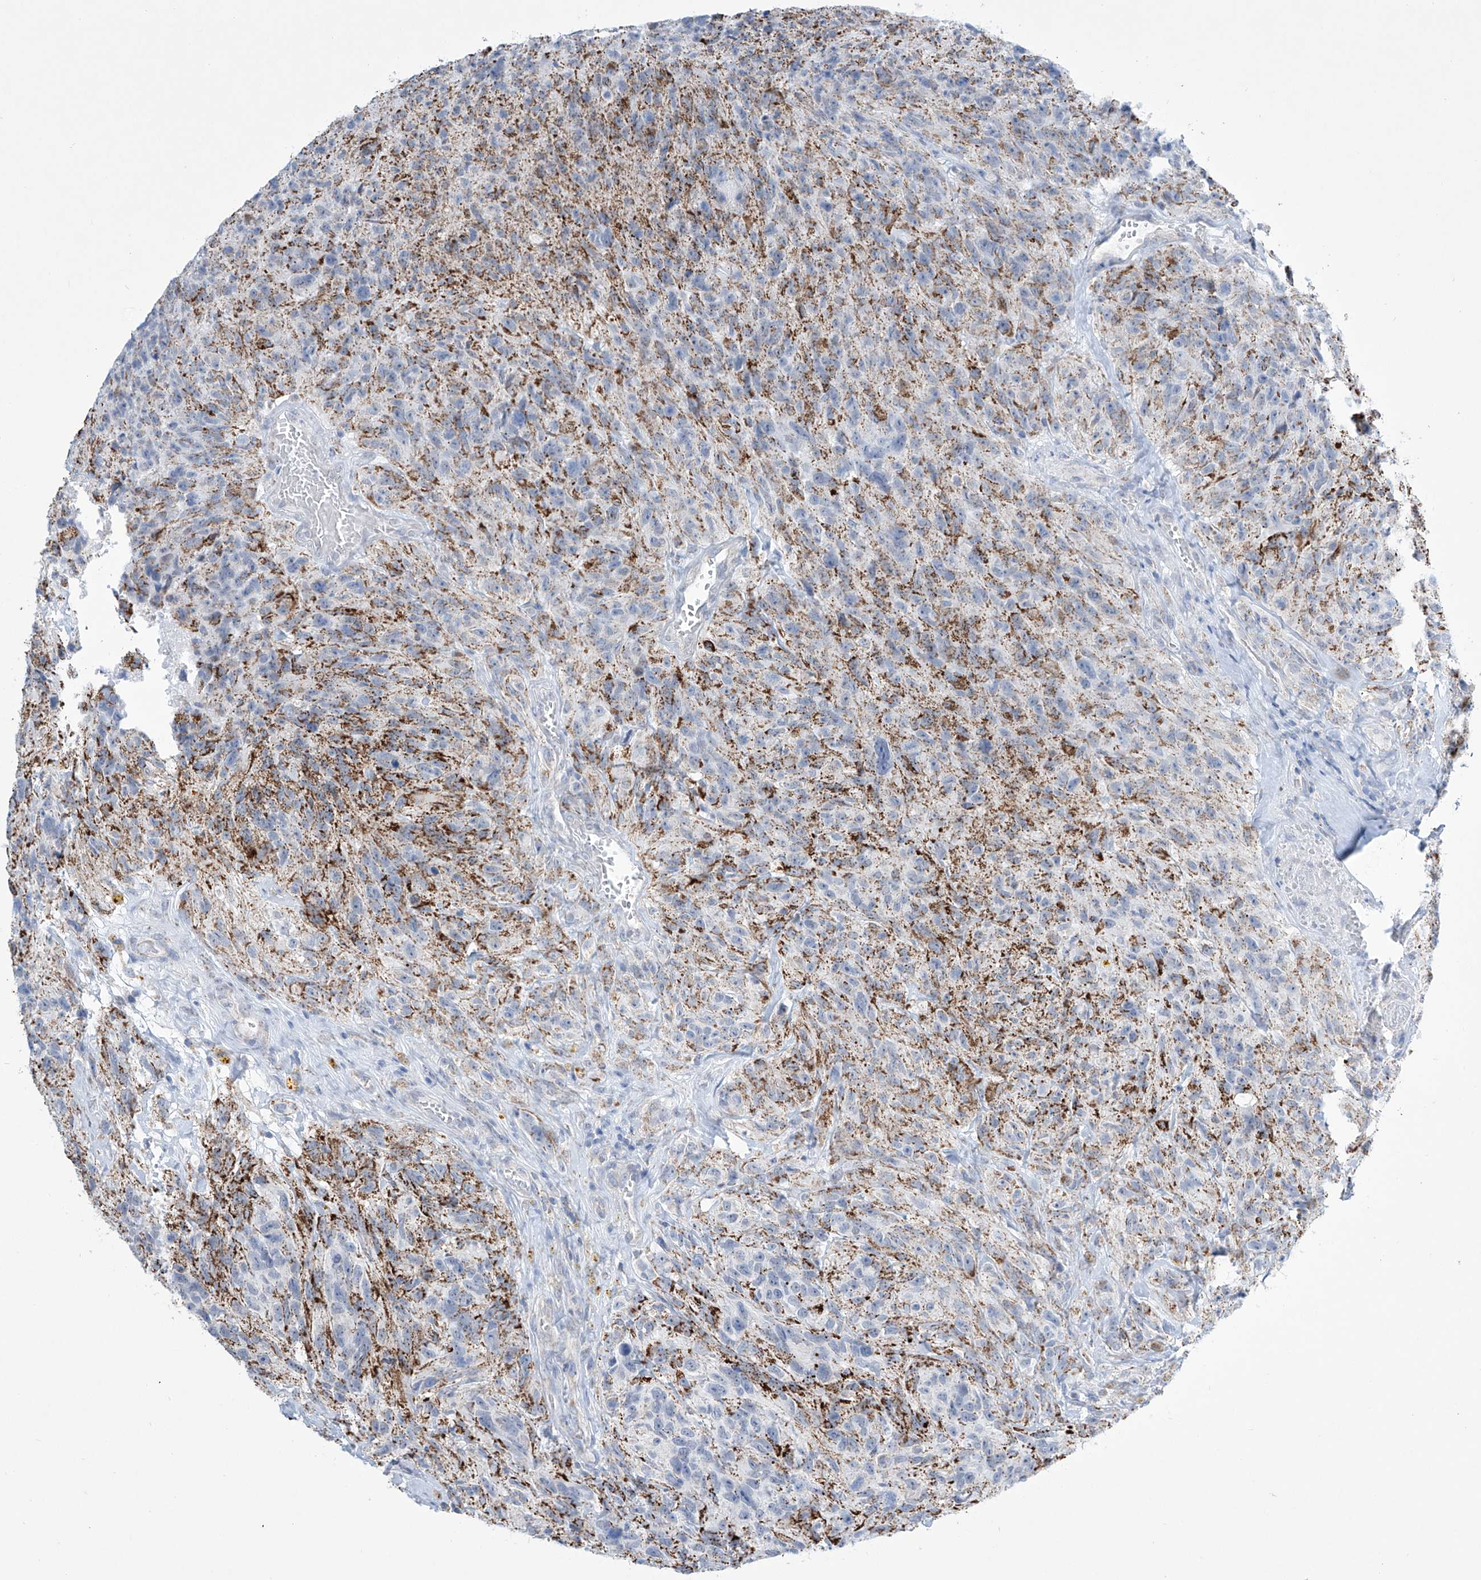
{"staining": {"intensity": "moderate", "quantity": "<25%", "location": "cytoplasmic/membranous"}, "tissue": "glioma", "cell_type": "Tumor cells", "image_type": "cancer", "snomed": [{"axis": "morphology", "description": "Glioma, malignant, High grade"}, {"axis": "topography", "description": "Brain"}], "caption": "Immunohistochemistry of human glioma displays low levels of moderate cytoplasmic/membranous expression in about <25% of tumor cells.", "gene": "ALDH6A1", "patient": {"sex": "male", "age": 69}}